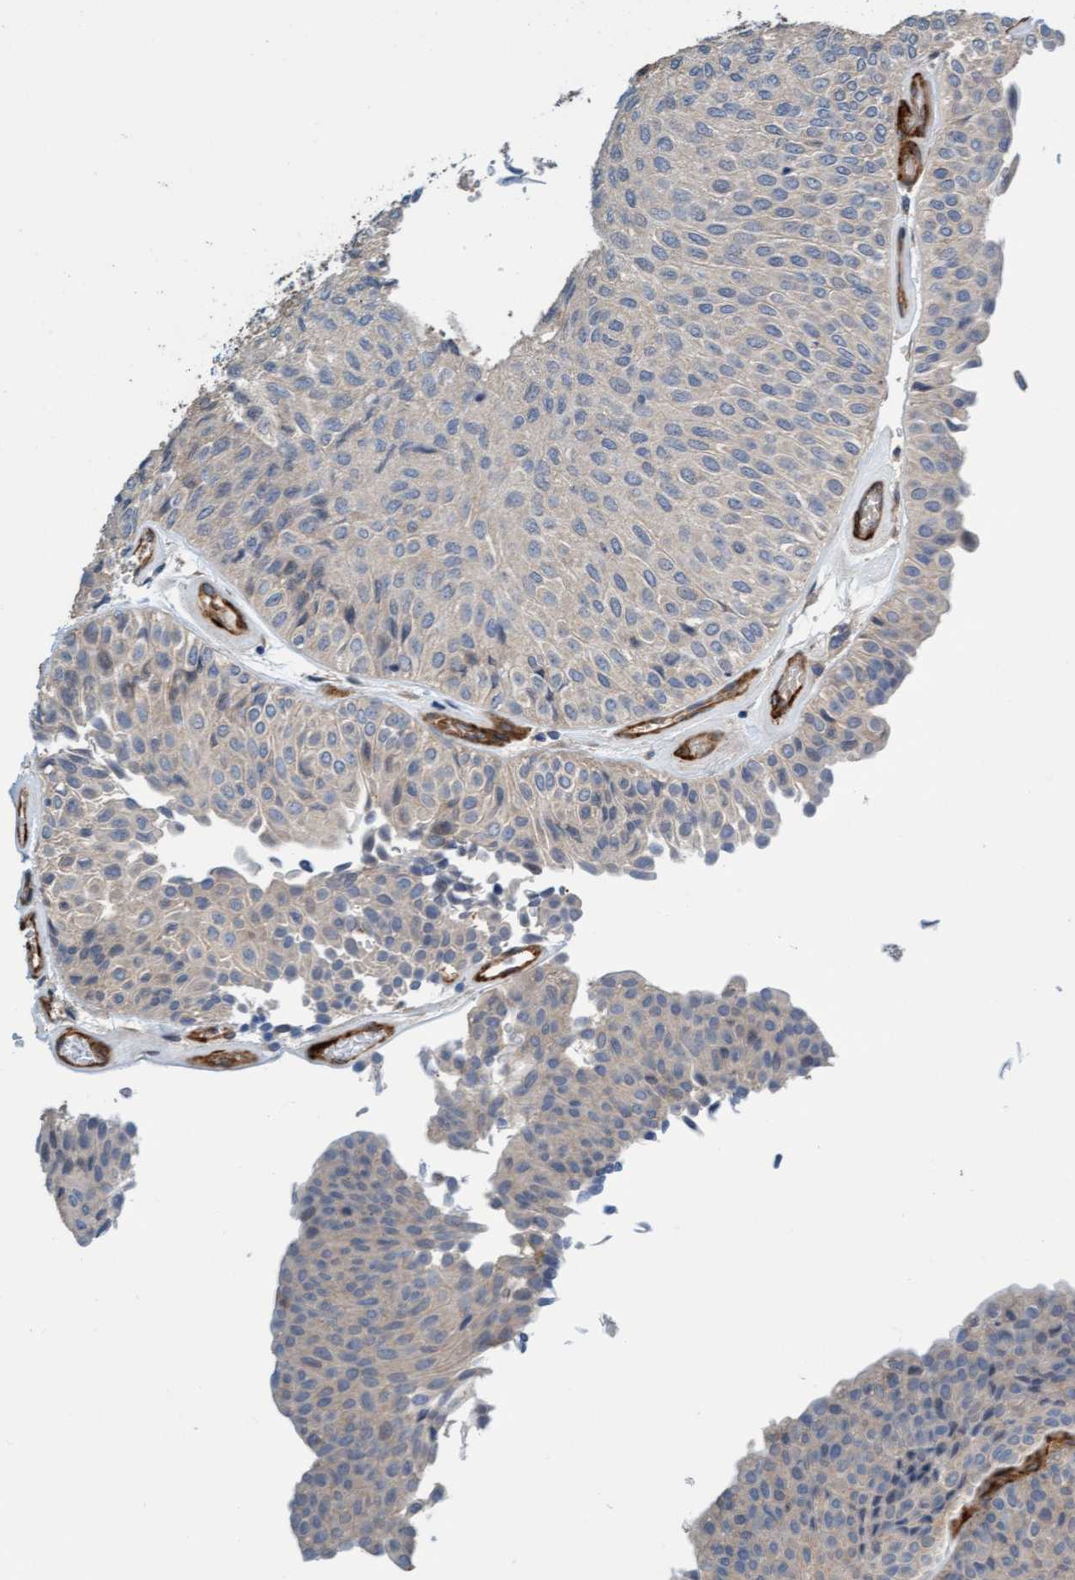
{"staining": {"intensity": "negative", "quantity": "none", "location": "none"}, "tissue": "urothelial cancer", "cell_type": "Tumor cells", "image_type": "cancer", "snomed": [{"axis": "morphology", "description": "Urothelial carcinoma, Low grade"}, {"axis": "topography", "description": "Urinary bladder"}], "caption": "IHC micrograph of low-grade urothelial carcinoma stained for a protein (brown), which reveals no expression in tumor cells.", "gene": "FMNL3", "patient": {"sex": "male", "age": 78}}